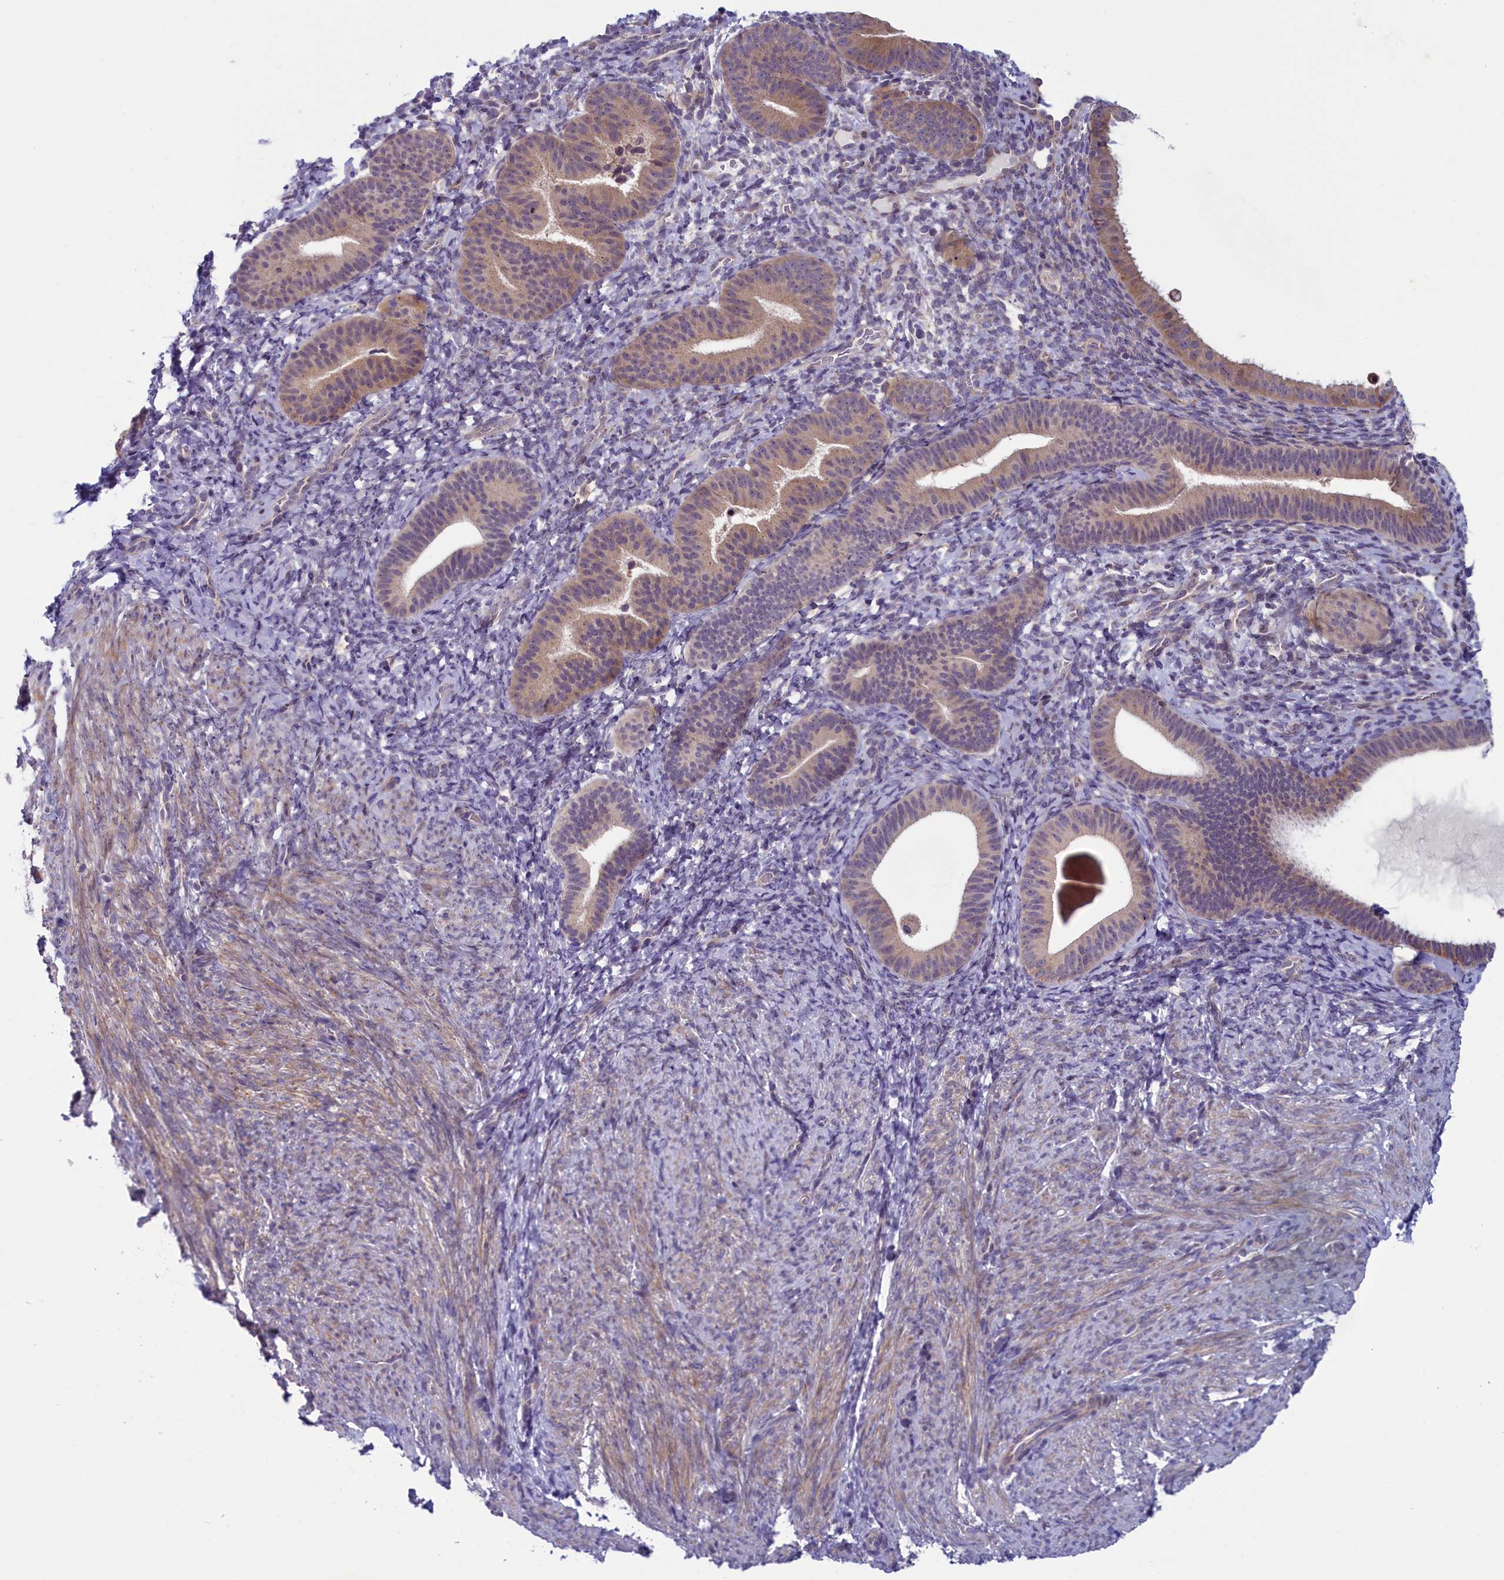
{"staining": {"intensity": "negative", "quantity": "none", "location": "none"}, "tissue": "endometrium", "cell_type": "Cells in endometrial stroma", "image_type": "normal", "snomed": [{"axis": "morphology", "description": "Normal tissue, NOS"}, {"axis": "topography", "description": "Endometrium"}], "caption": "Cells in endometrial stroma are negative for brown protein staining in normal endometrium. (DAB (3,3'-diaminobenzidine) IHC, high magnification).", "gene": "ANKRD39", "patient": {"sex": "female", "age": 65}}